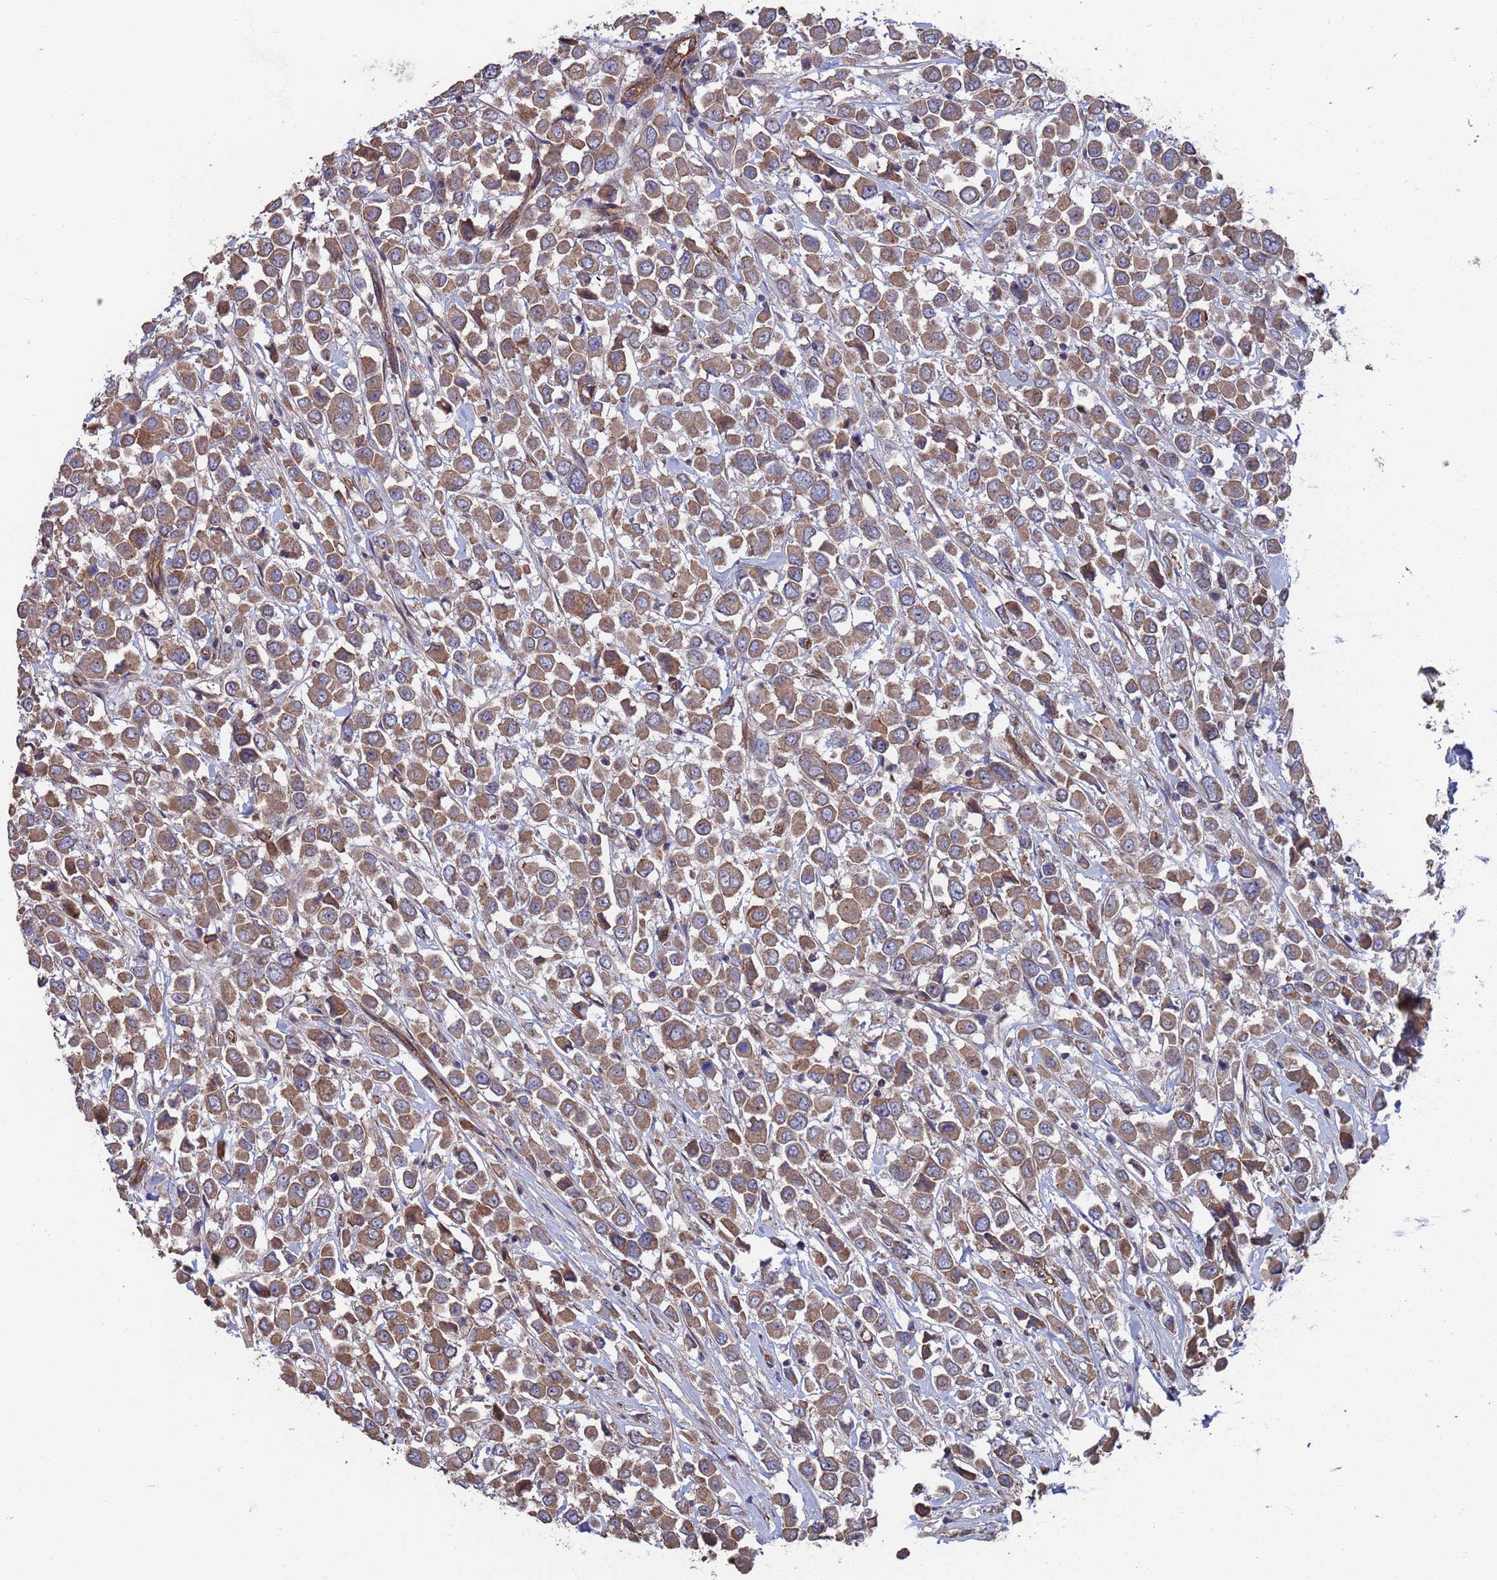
{"staining": {"intensity": "moderate", "quantity": ">75%", "location": "cytoplasmic/membranous"}, "tissue": "breast cancer", "cell_type": "Tumor cells", "image_type": "cancer", "snomed": [{"axis": "morphology", "description": "Duct carcinoma"}, {"axis": "topography", "description": "Breast"}], "caption": "Immunohistochemical staining of human breast cancer demonstrates moderate cytoplasmic/membranous protein expression in approximately >75% of tumor cells.", "gene": "NDUFAF6", "patient": {"sex": "female", "age": 61}}